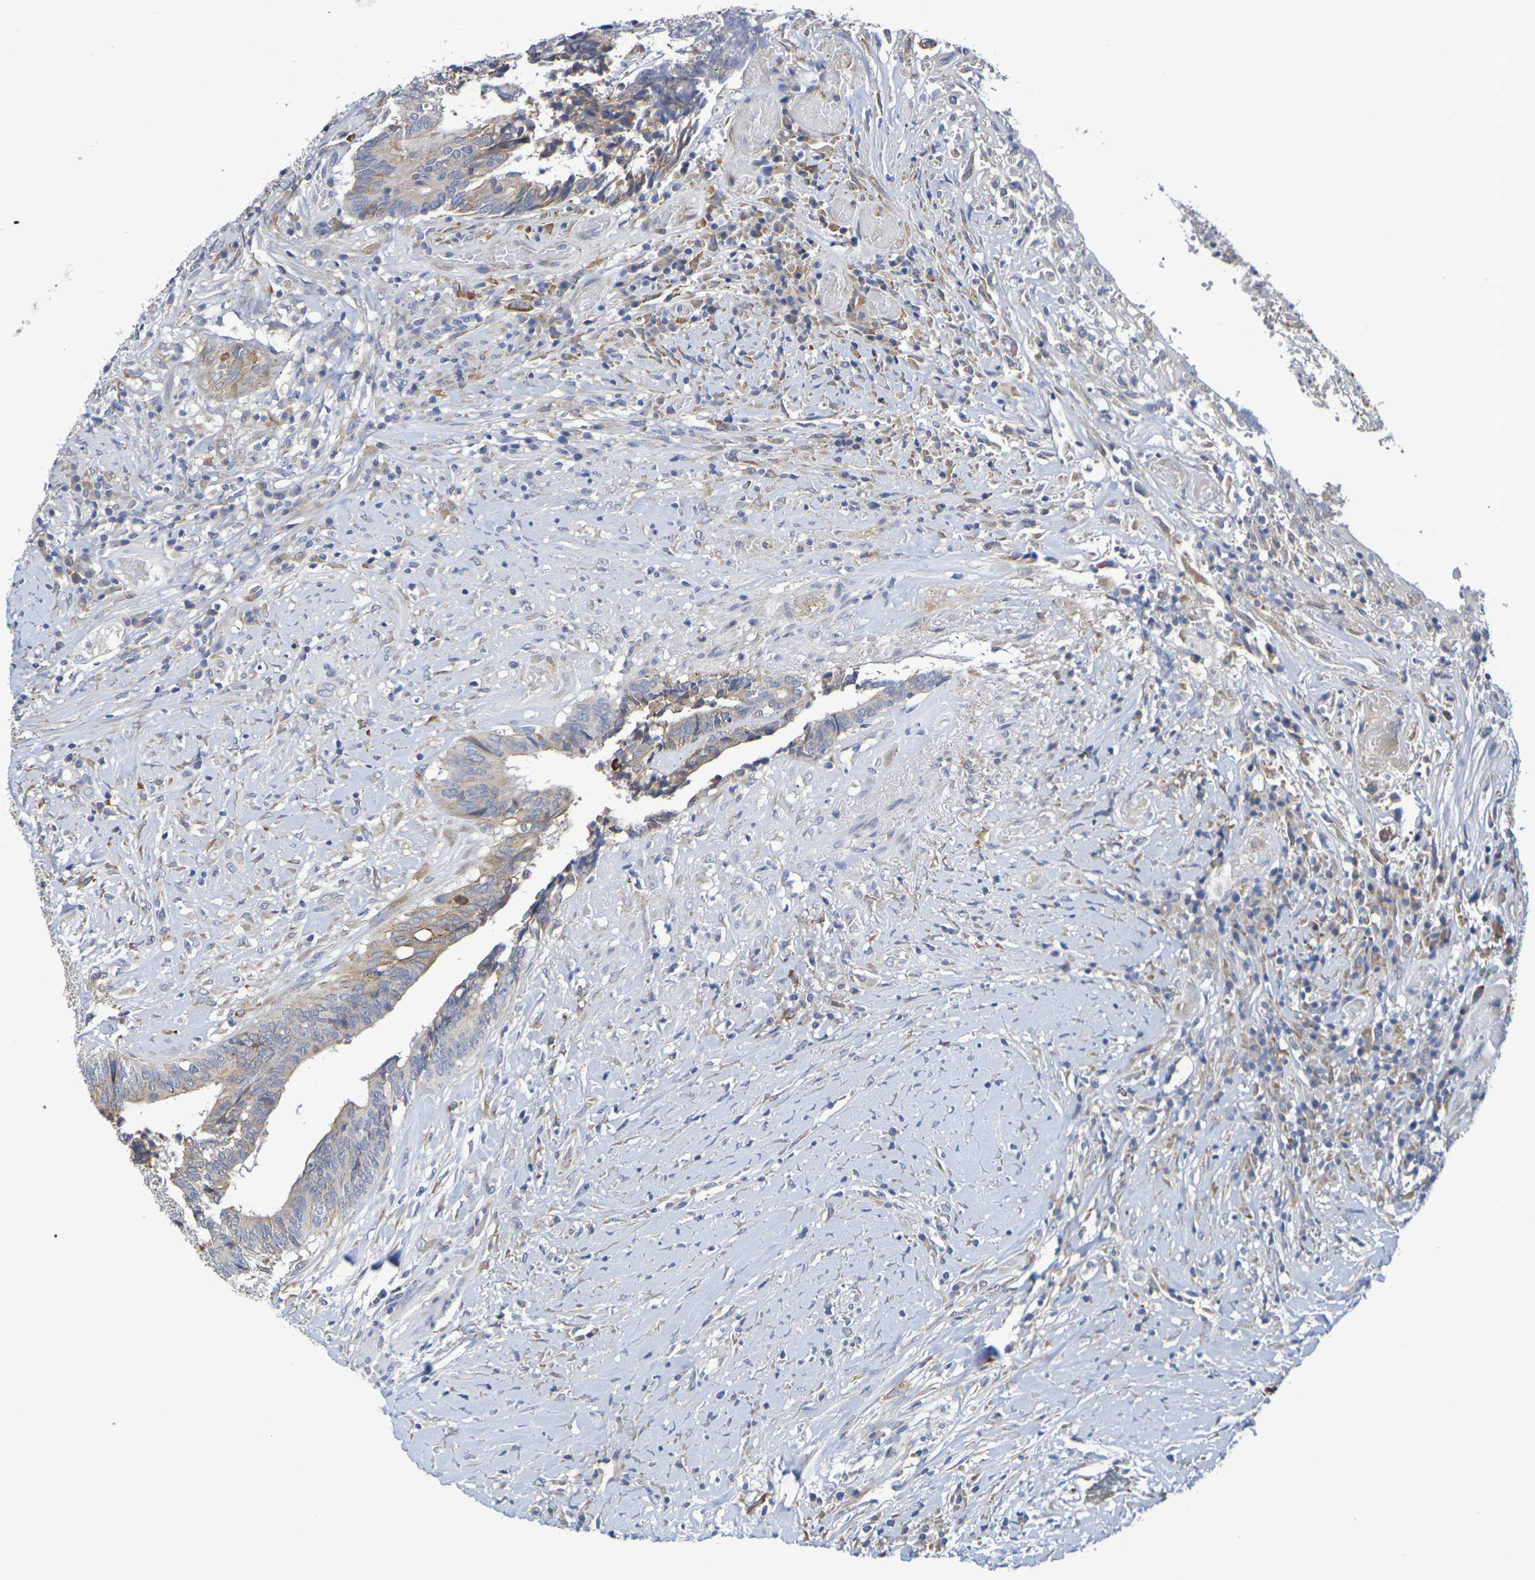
{"staining": {"intensity": "moderate", "quantity": "25%-75%", "location": "cytoplasmic/membranous"}, "tissue": "colorectal cancer", "cell_type": "Tumor cells", "image_type": "cancer", "snomed": [{"axis": "morphology", "description": "Adenocarcinoma, NOS"}, {"axis": "topography", "description": "Rectum"}], "caption": "Human adenocarcinoma (colorectal) stained with a protein marker exhibits moderate staining in tumor cells.", "gene": "SDC4", "patient": {"sex": "male", "age": 63}}